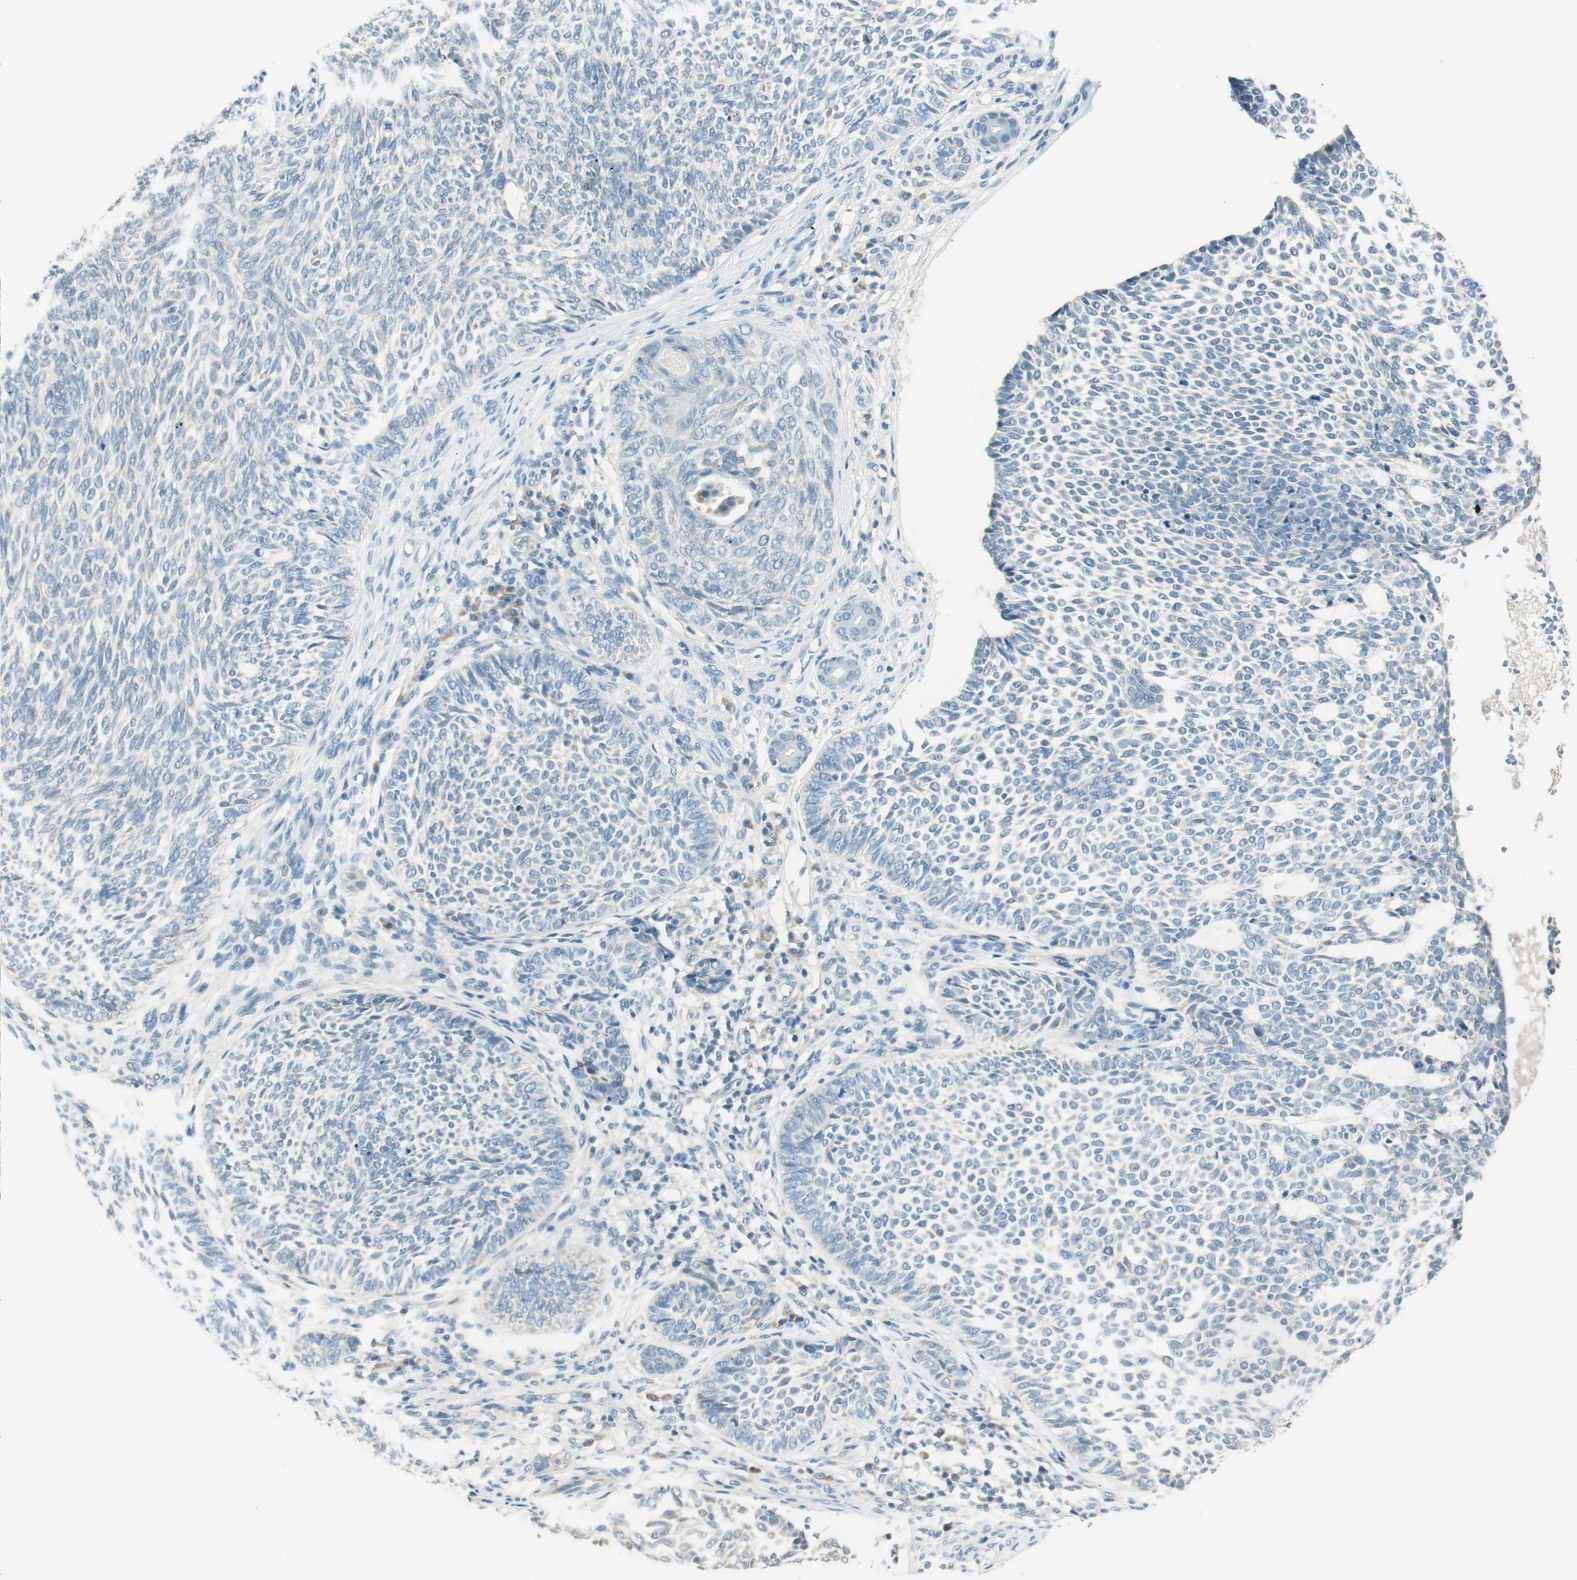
{"staining": {"intensity": "negative", "quantity": "none", "location": "none"}, "tissue": "skin cancer", "cell_type": "Tumor cells", "image_type": "cancer", "snomed": [{"axis": "morphology", "description": "Basal cell carcinoma"}, {"axis": "topography", "description": "Skin"}], "caption": "The IHC image has no significant positivity in tumor cells of skin cancer tissue.", "gene": "TACR3", "patient": {"sex": "male", "age": 87}}